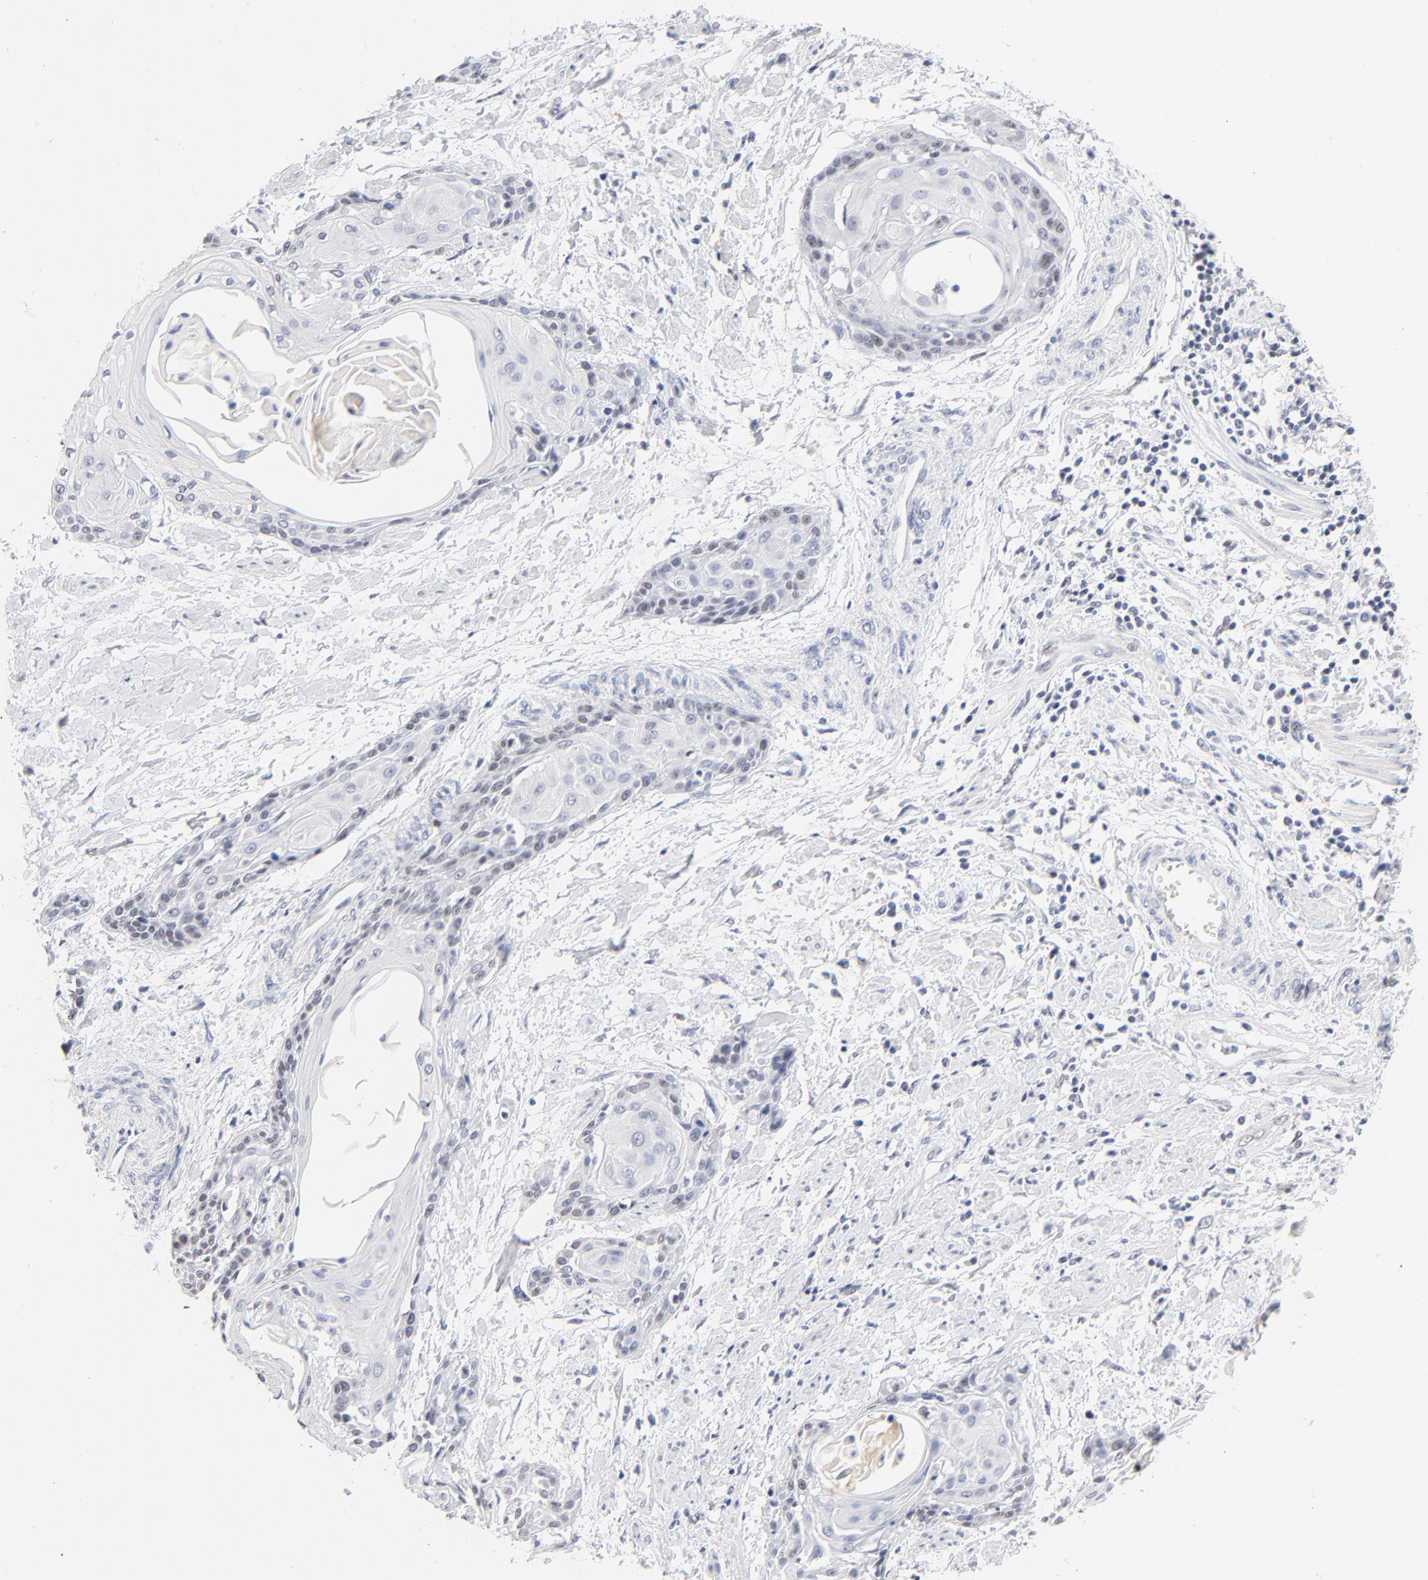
{"staining": {"intensity": "weak", "quantity": "<25%", "location": "nuclear"}, "tissue": "cervical cancer", "cell_type": "Tumor cells", "image_type": "cancer", "snomed": [{"axis": "morphology", "description": "Squamous cell carcinoma, NOS"}, {"axis": "topography", "description": "Cervix"}], "caption": "An image of human squamous cell carcinoma (cervical) is negative for staining in tumor cells.", "gene": "ORC2", "patient": {"sex": "female", "age": 57}}